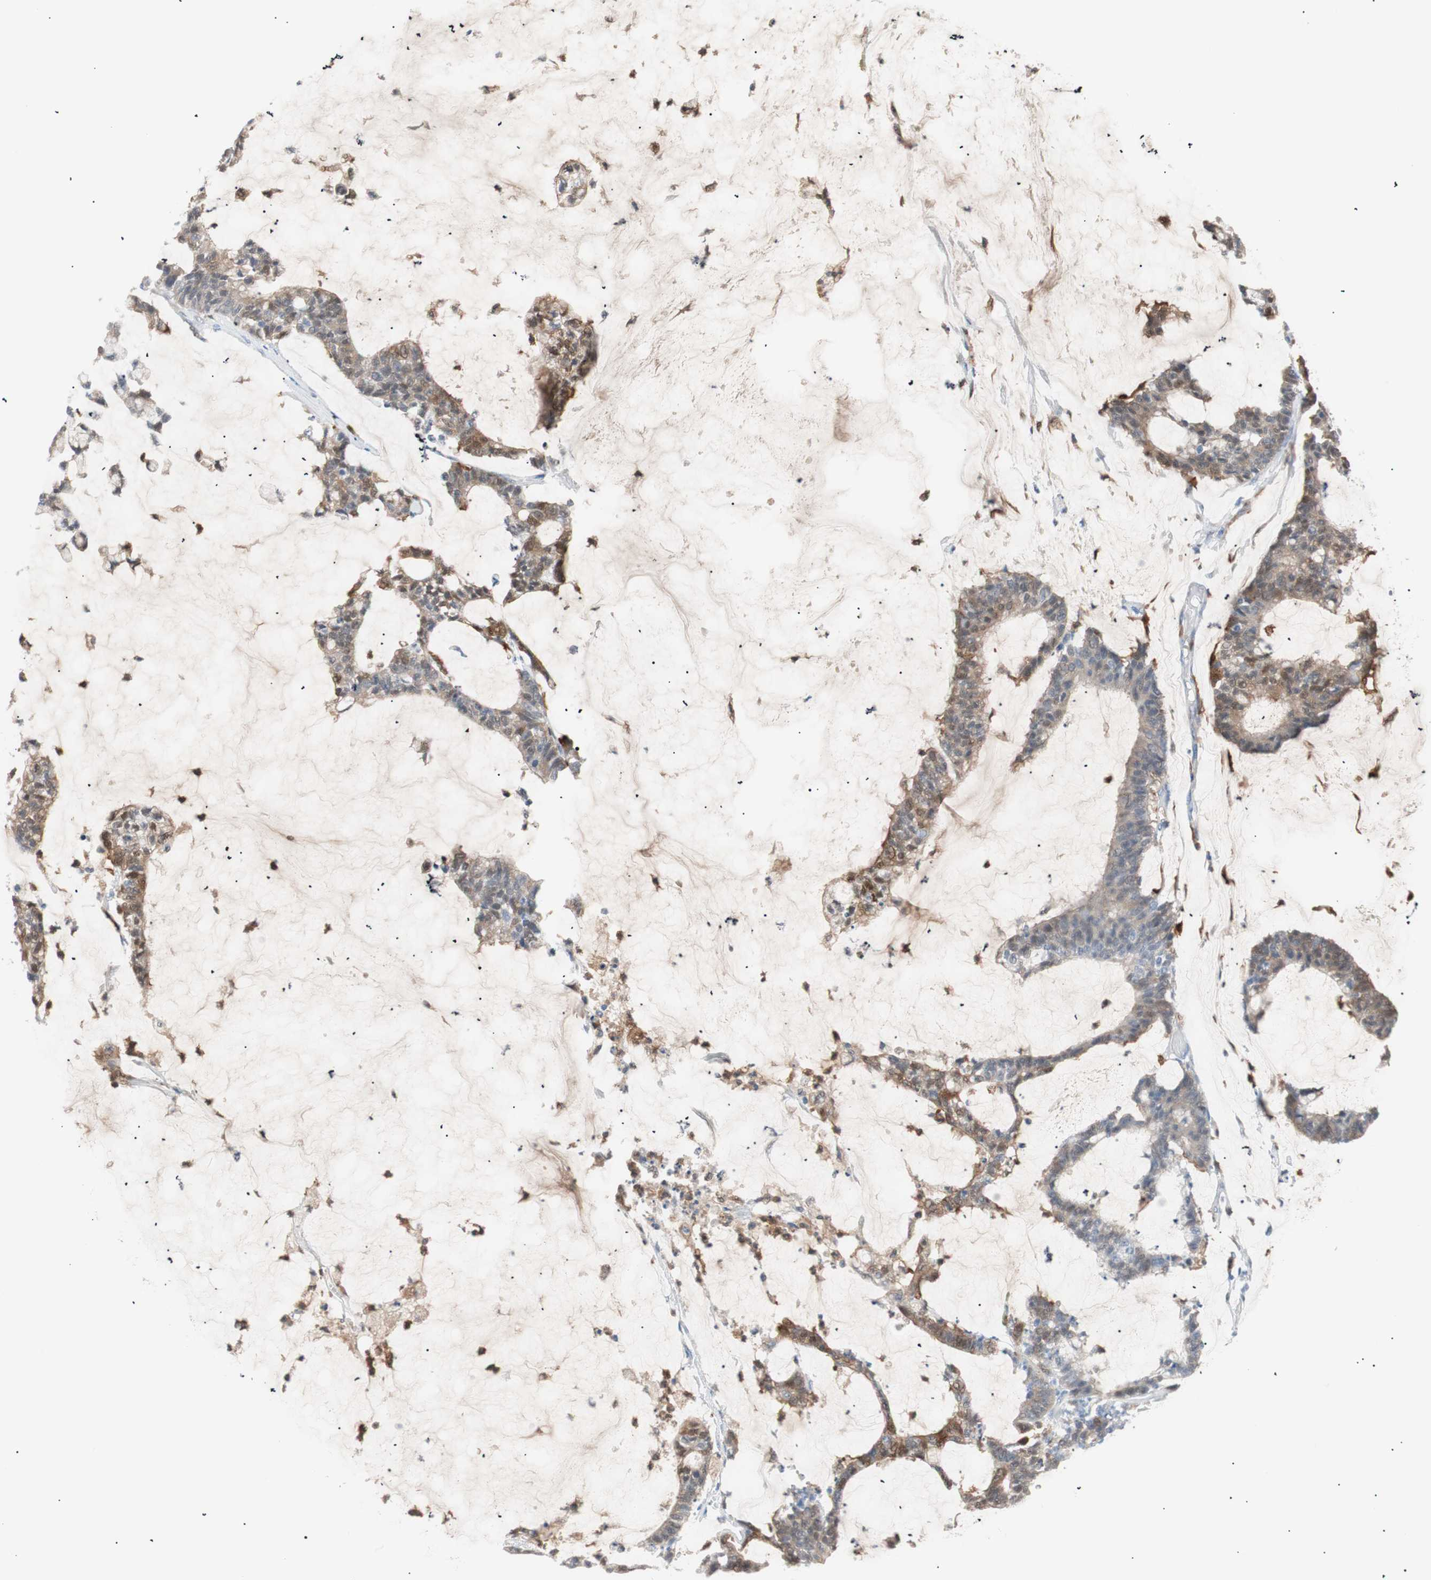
{"staining": {"intensity": "strong", "quantity": ">75%", "location": "cytoplasmic/membranous,nuclear"}, "tissue": "colorectal cancer", "cell_type": "Tumor cells", "image_type": "cancer", "snomed": [{"axis": "morphology", "description": "Adenocarcinoma, NOS"}, {"axis": "topography", "description": "Colon"}], "caption": "The image shows staining of colorectal adenocarcinoma, revealing strong cytoplasmic/membranous and nuclear protein expression (brown color) within tumor cells.", "gene": "IL18", "patient": {"sex": "female", "age": 84}}